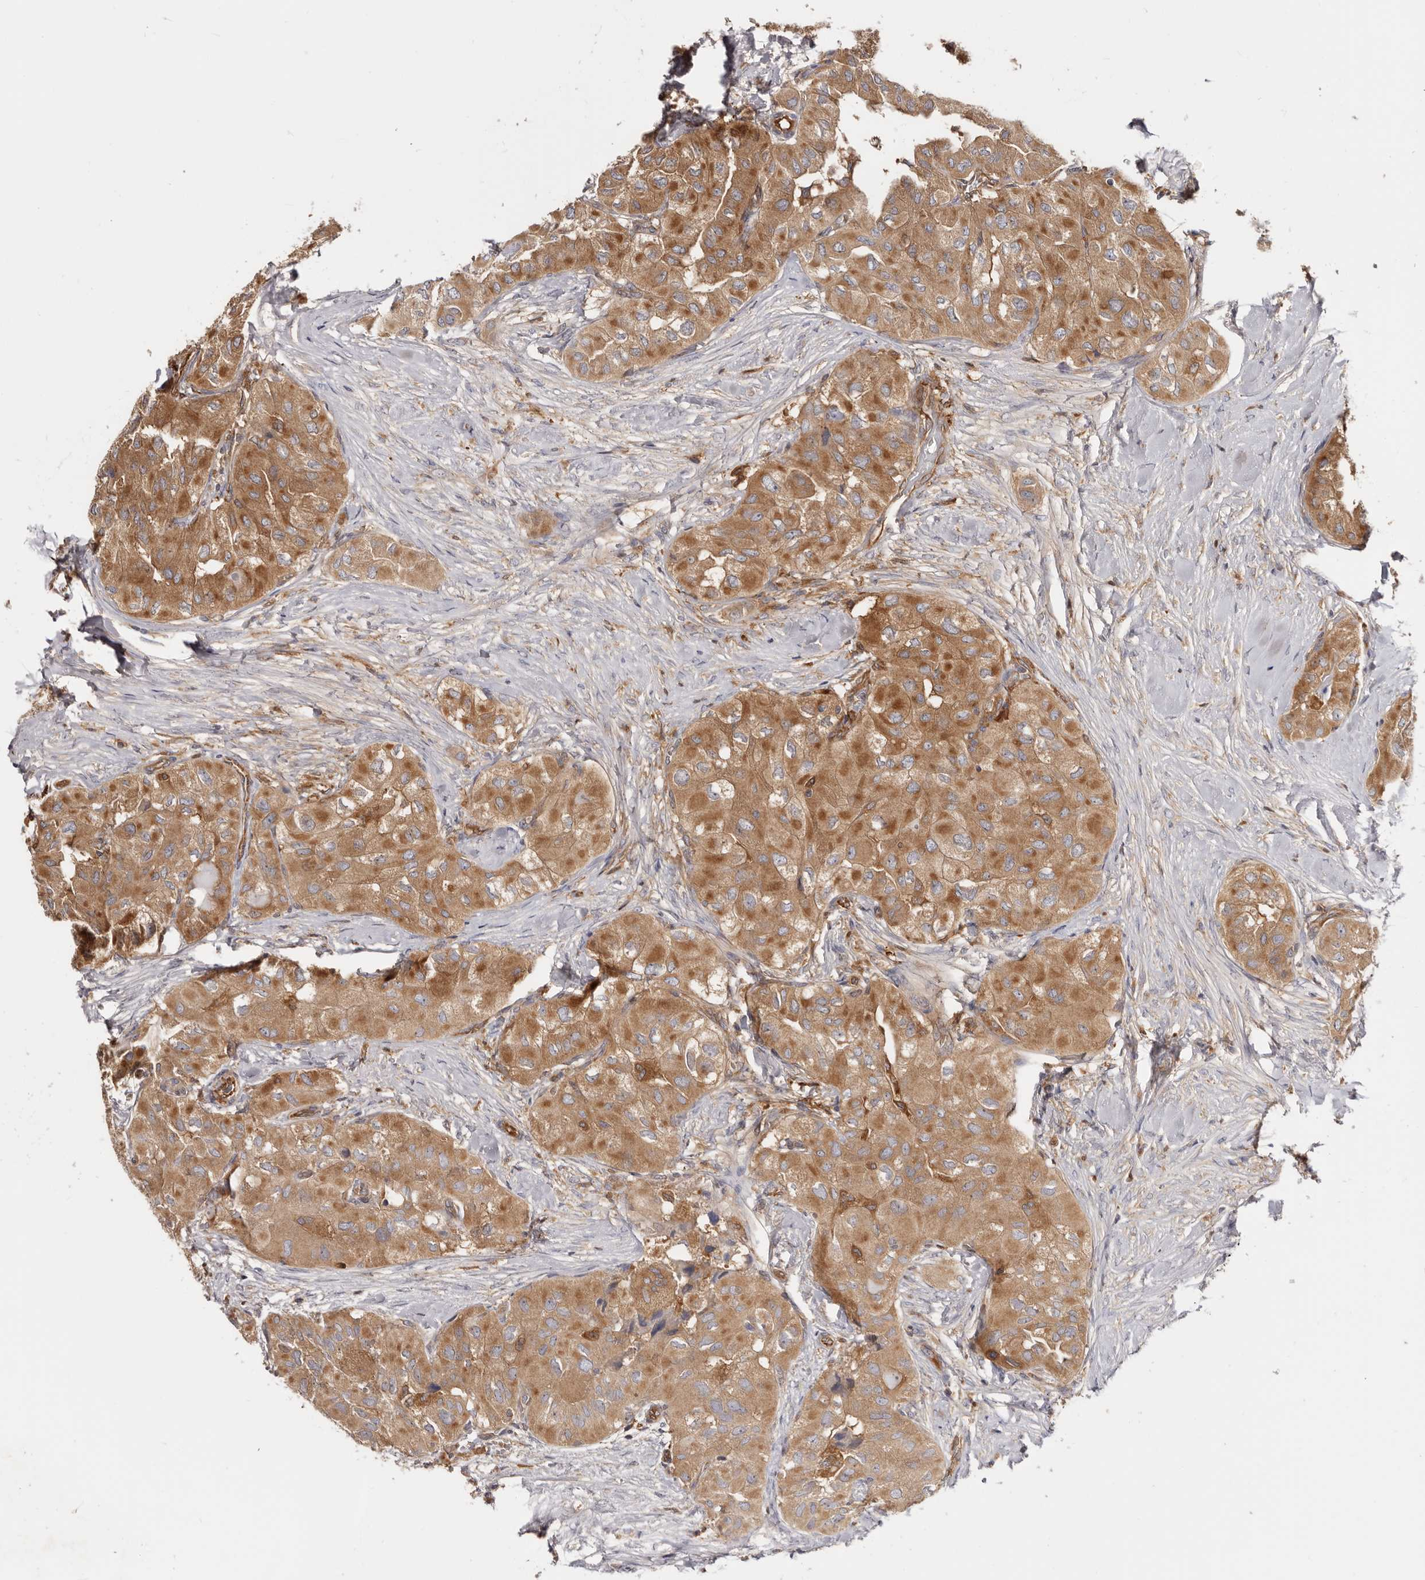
{"staining": {"intensity": "moderate", "quantity": ">75%", "location": "cytoplasmic/membranous"}, "tissue": "thyroid cancer", "cell_type": "Tumor cells", "image_type": "cancer", "snomed": [{"axis": "morphology", "description": "Papillary adenocarcinoma, NOS"}, {"axis": "topography", "description": "Thyroid gland"}], "caption": "Thyroid cancer stained with immunohistochemistry (IHC) demonstrates moderate cytoplasmic/membranous expression in about >75% of tumor cells.", "gene": "LAP3", "patient": {"sex": "female", "age": 59}}